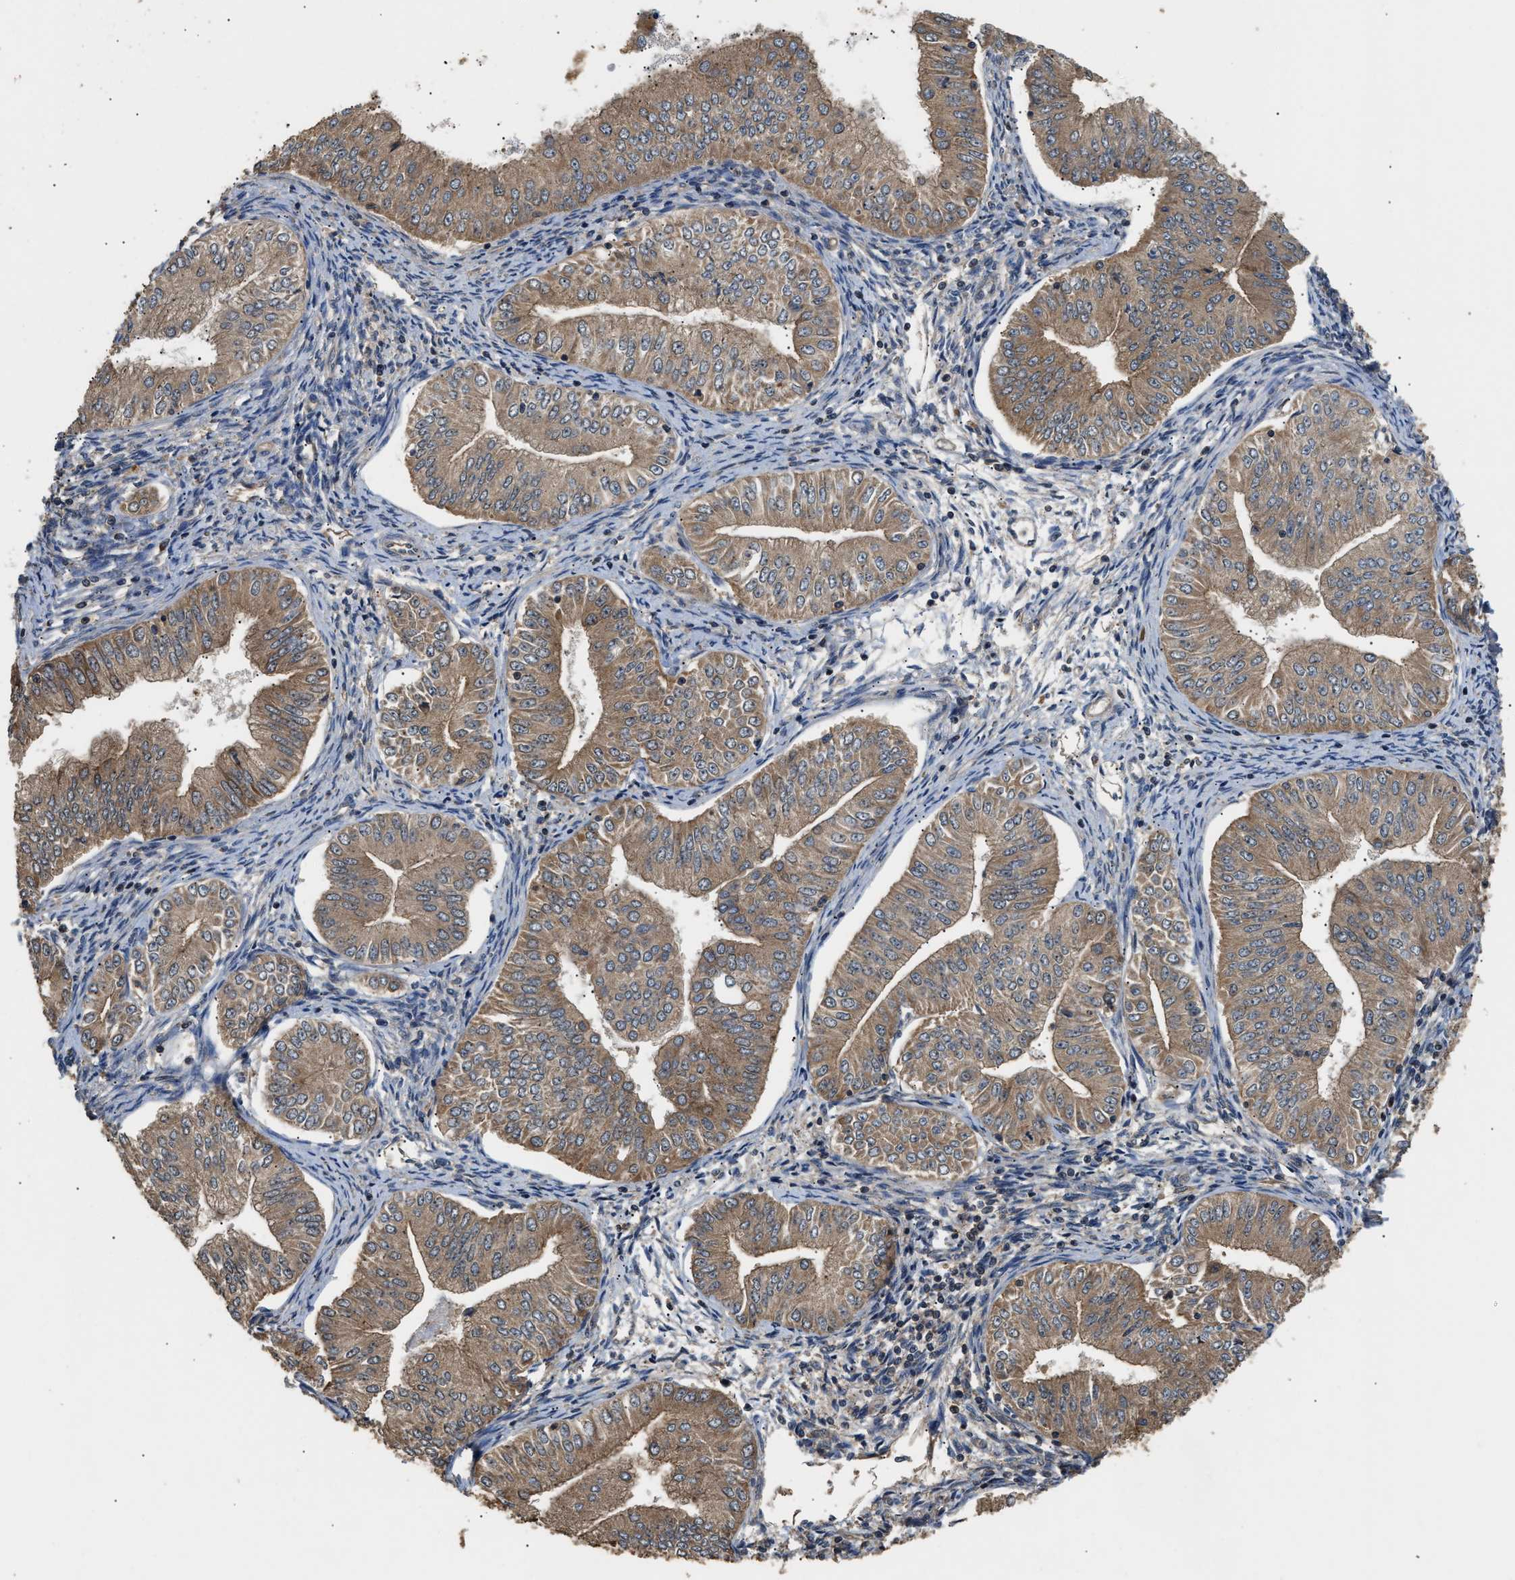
{"staining": {"intensity": "moderate", "quantity": ">75%", "location": "cytoplasmic/membranous"}, "tissue": "endometrial cancer", "cell_type": "Tumor cells", "image_type": "cancer", "snomed": [{"axis": "morphology", "description": "Normal tissue, NOS"}, {"axis": "morphology", "description": "Adenocarcinoma, NOS"}, {"axis": "topography", "description": "Endometrium"}], "caption": "Tumor cells exhibit moderate cytoplasmic/membranous positivity in approximately >75% of cells in endometrial adenocarcinoma.", "gene": "DNAJC2", "patient": {"sex": "female", "age": 53}}